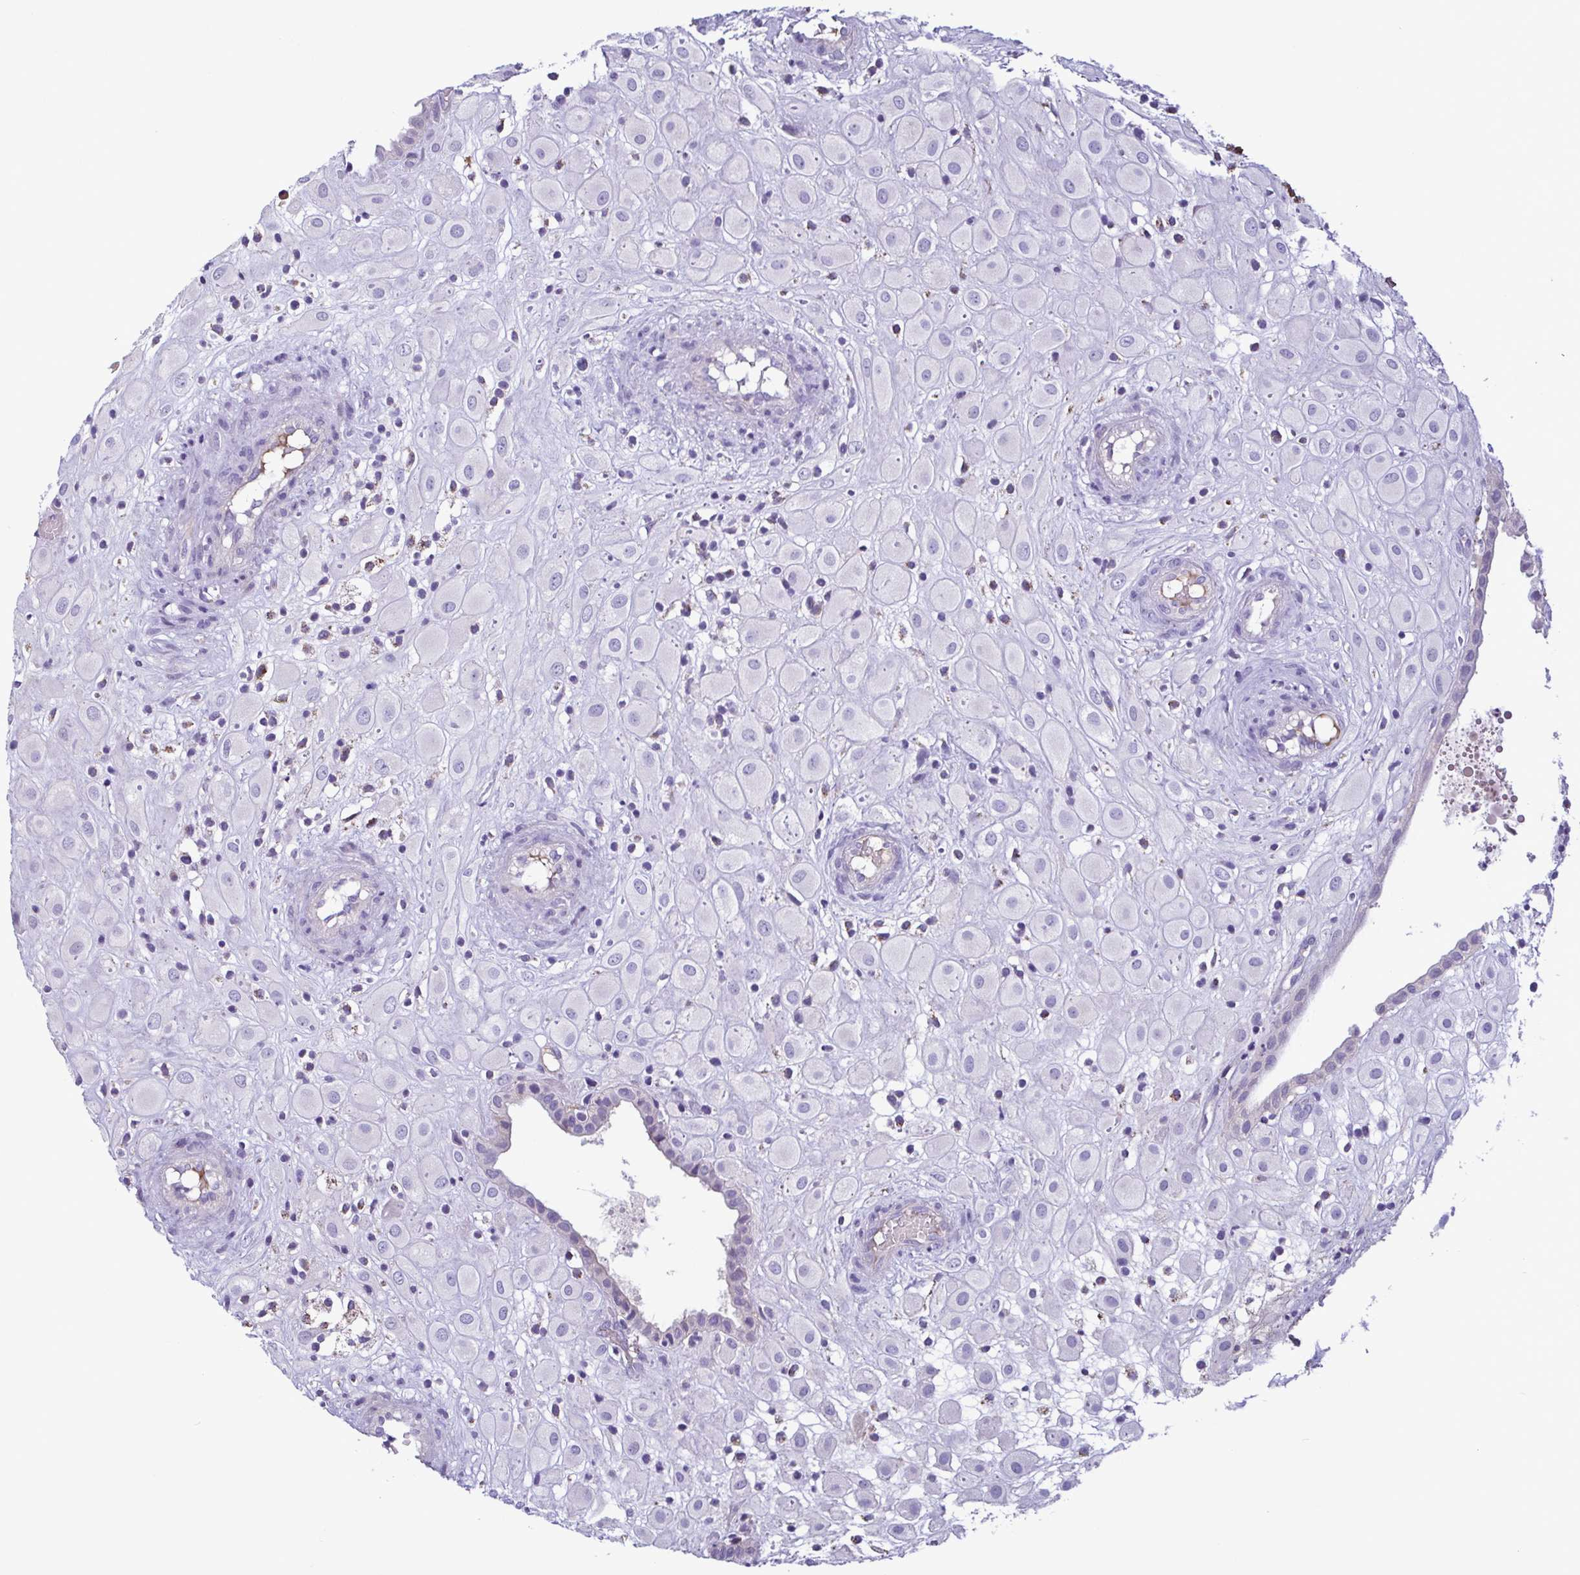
{"staining": {"intensity": "negative", "quantity": "none", "location": "none"}, "tissue": "placenta", "cell_type": "Decidual cells", "image_type": "normal", "snomed": [{"axis": "morphology", "description": "Normal tissue, NOS"}, {"axis": "topography", "description": "Placenta"}], "caption": "Protein analysis of normal placenta shows no significant expression in decidual cells.", "gene": "F13B", "patient": {"sex": "female", "age": 24}}